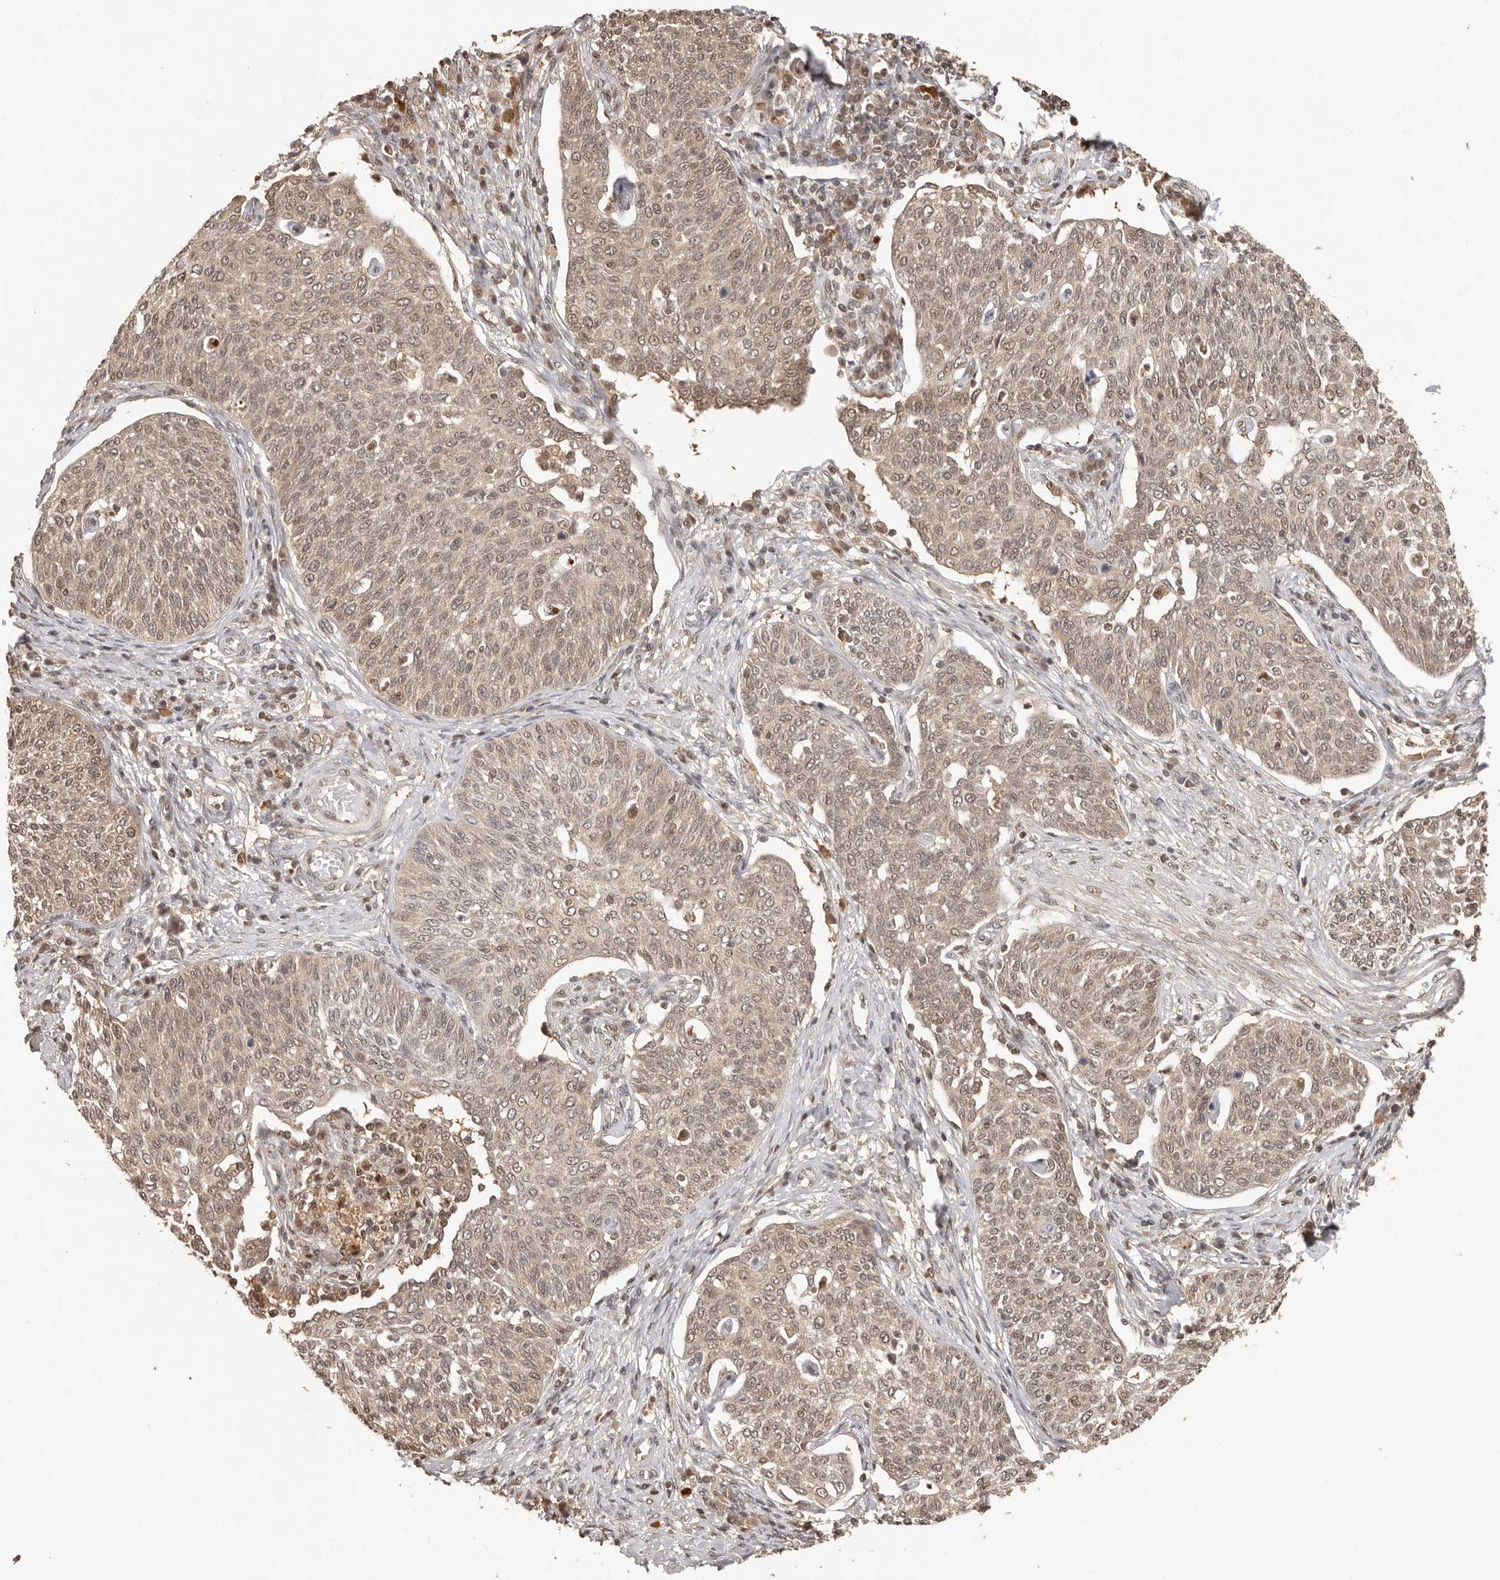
{"staining": {"intensity": "moderate", "quantity": ">75%", "location": "cytoplasmic/membranous,nuclear"}, "tissue": "cervical cancer", "cell_type": "Tumor cells", "image_type": "cancer", "snomed": [{"axis": "morphology", "description": "Squamous cell carcinoma, NOS"}, {"axis": "topography", "description": "Cervix"}], "caption": "The photomicrograph displays staining of cervical squamous cell carcinoma, revealing moderate cytoplasmic/membranous and nuclear protein staining (brown color) within tumor cells.", "gene": "PSMA5", "patient": {"sex": "female", "age": 34}}